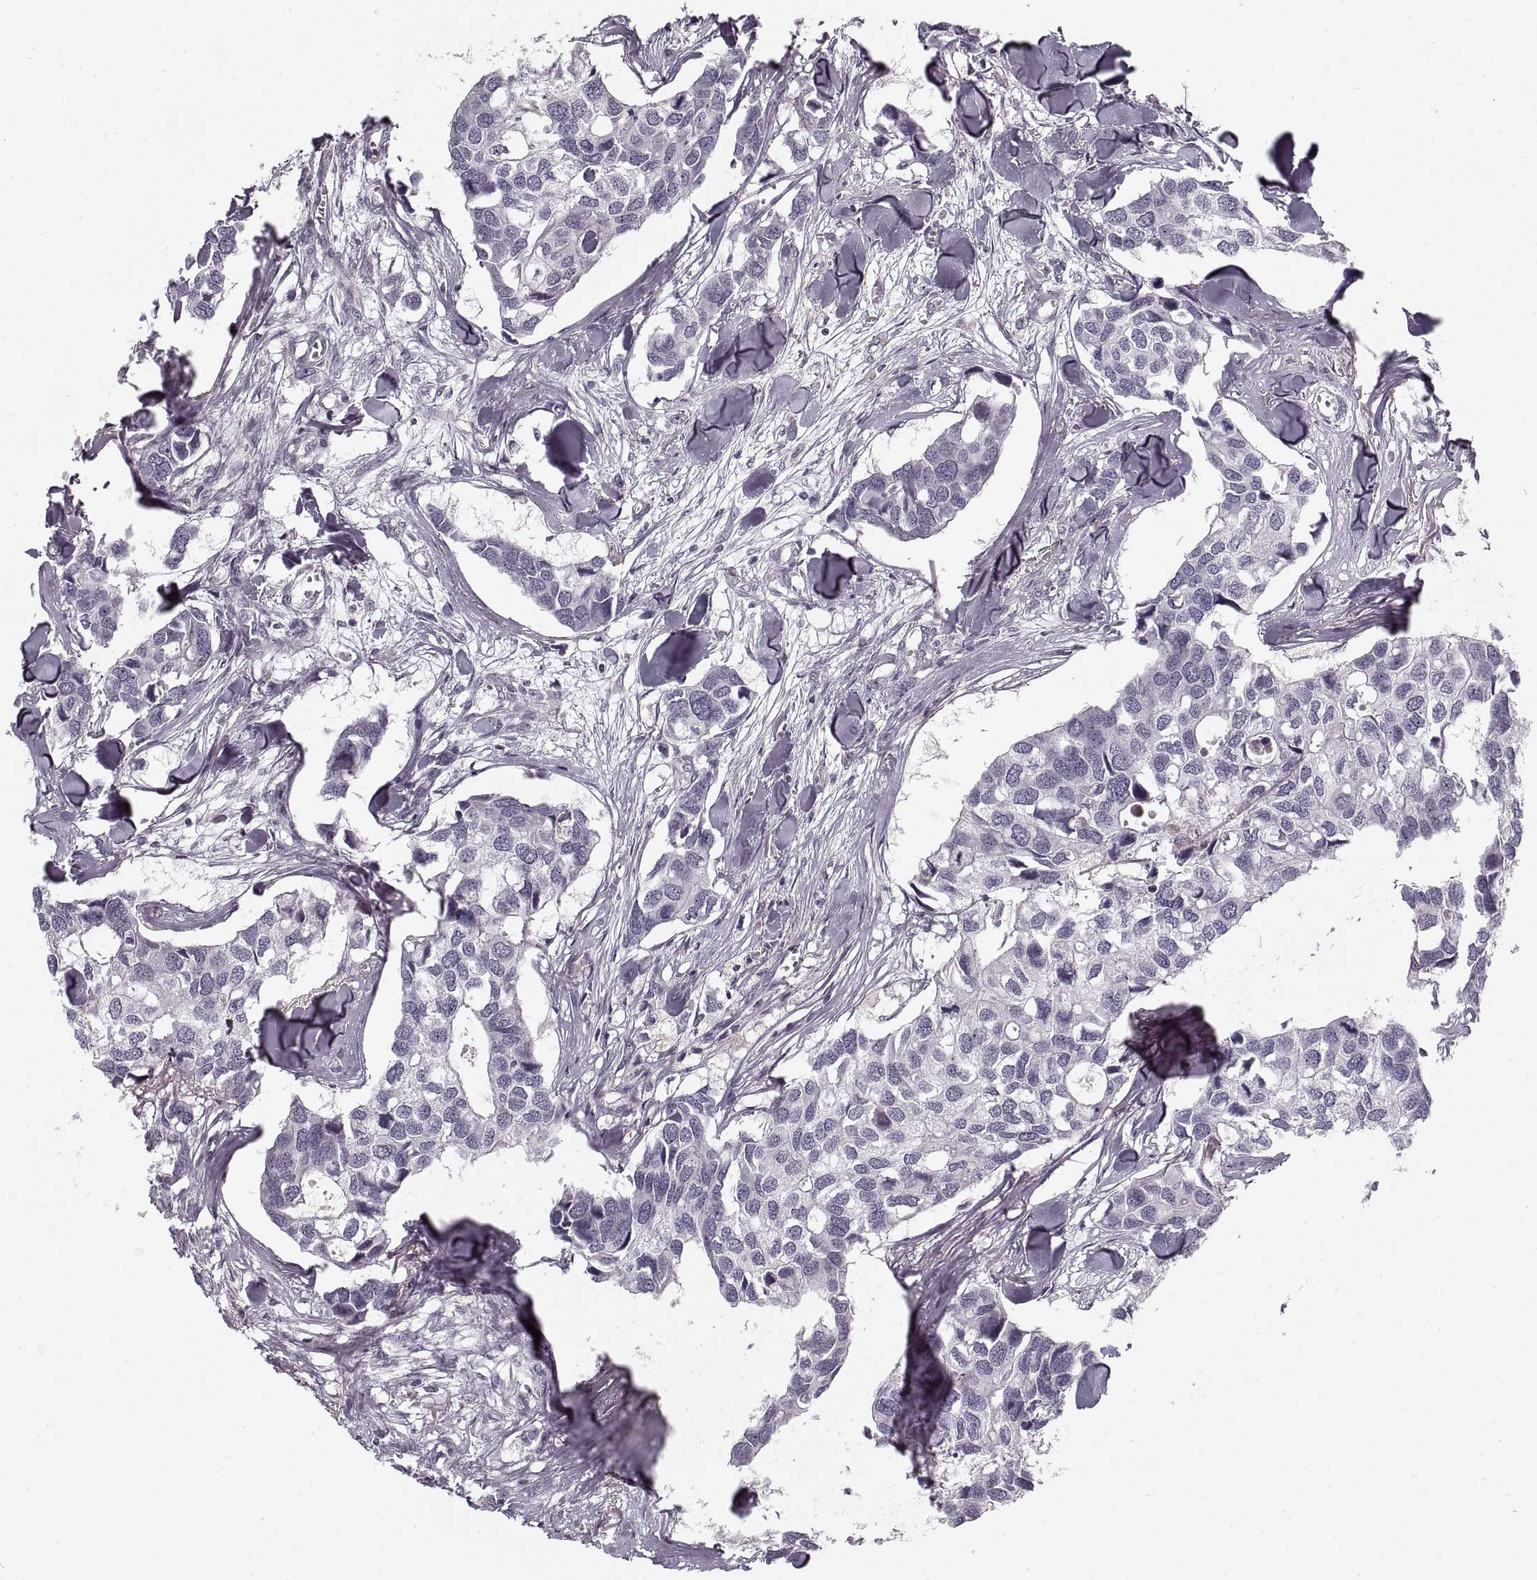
{"staining": {"intensity": "negative", "quantity": "none", "location": "none"}, "tissue": "breast cancer", "cell_type": "Tumor cells", "image_type": "cancer", "snomed": [{"axis": "morphology", "description": "Duct carcinoma"}, {"axis": "topography", "description": "Breast"}], "caption": "An image of human intraductal carcinoma (breast) is negative for staining in tumor cells.", "gene": "ASIC3", "patient": {"sex": "female", "age": 83}}